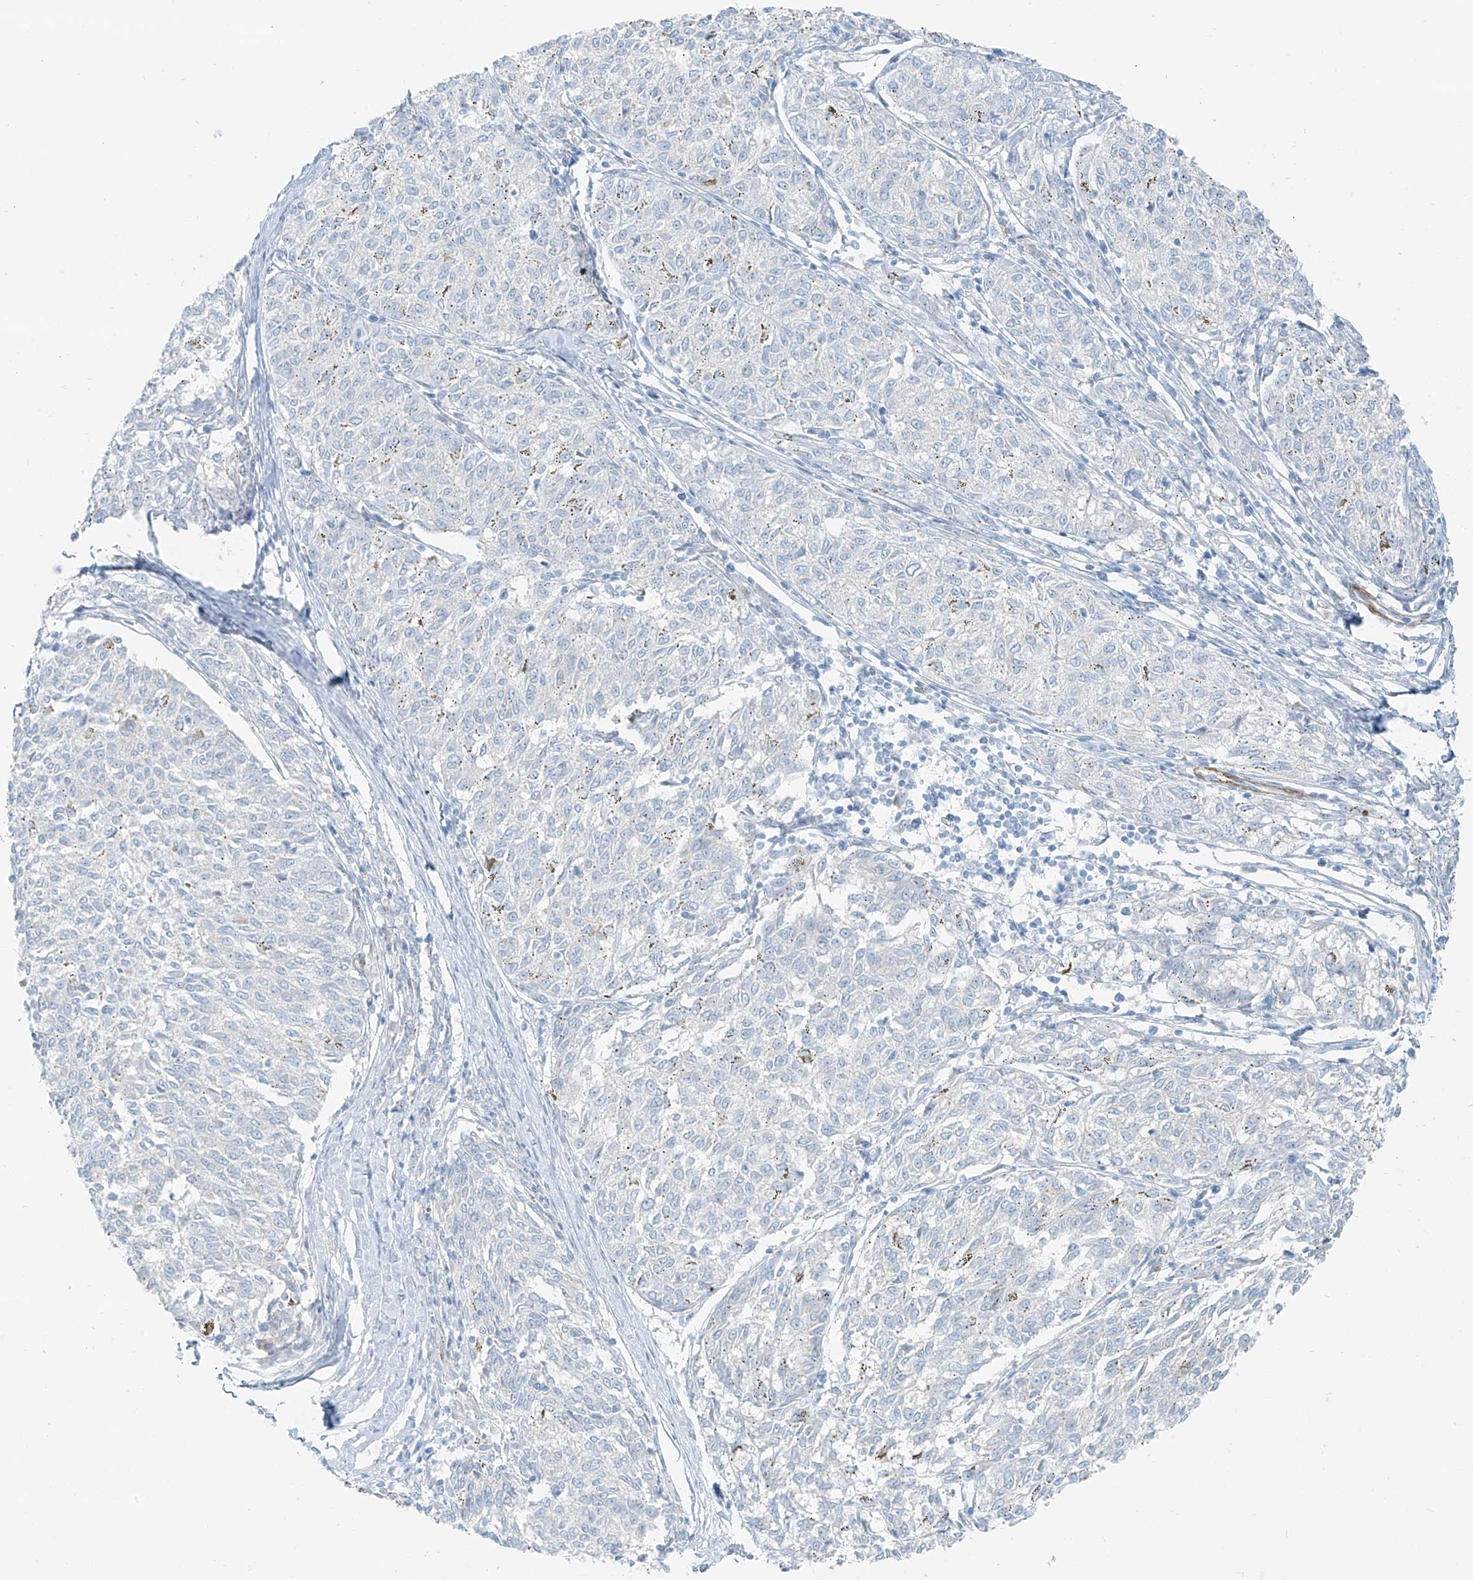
{"staining": {"intensity": "negative", "quantity": "none", "location": "none"}, "tissue": "melanoma", "cell_type": "Tumor cells", "image_type": "cancer", "snomed": [{"axis": "morphology", "description": "Malignant melanoma, NOS"}, {"axis": "topography", "description": "Skin"}], "caption": "Photomicrograph shows no protein positivity in tumor cells of malignant melanoma tissue. (DAB (3,3'-diaminobenzidine) immunohistochemistry visualized using brightfield microscopy, high magnification).", "gene": "SMCP", "patient": {"sex": "female", "age": 72}}